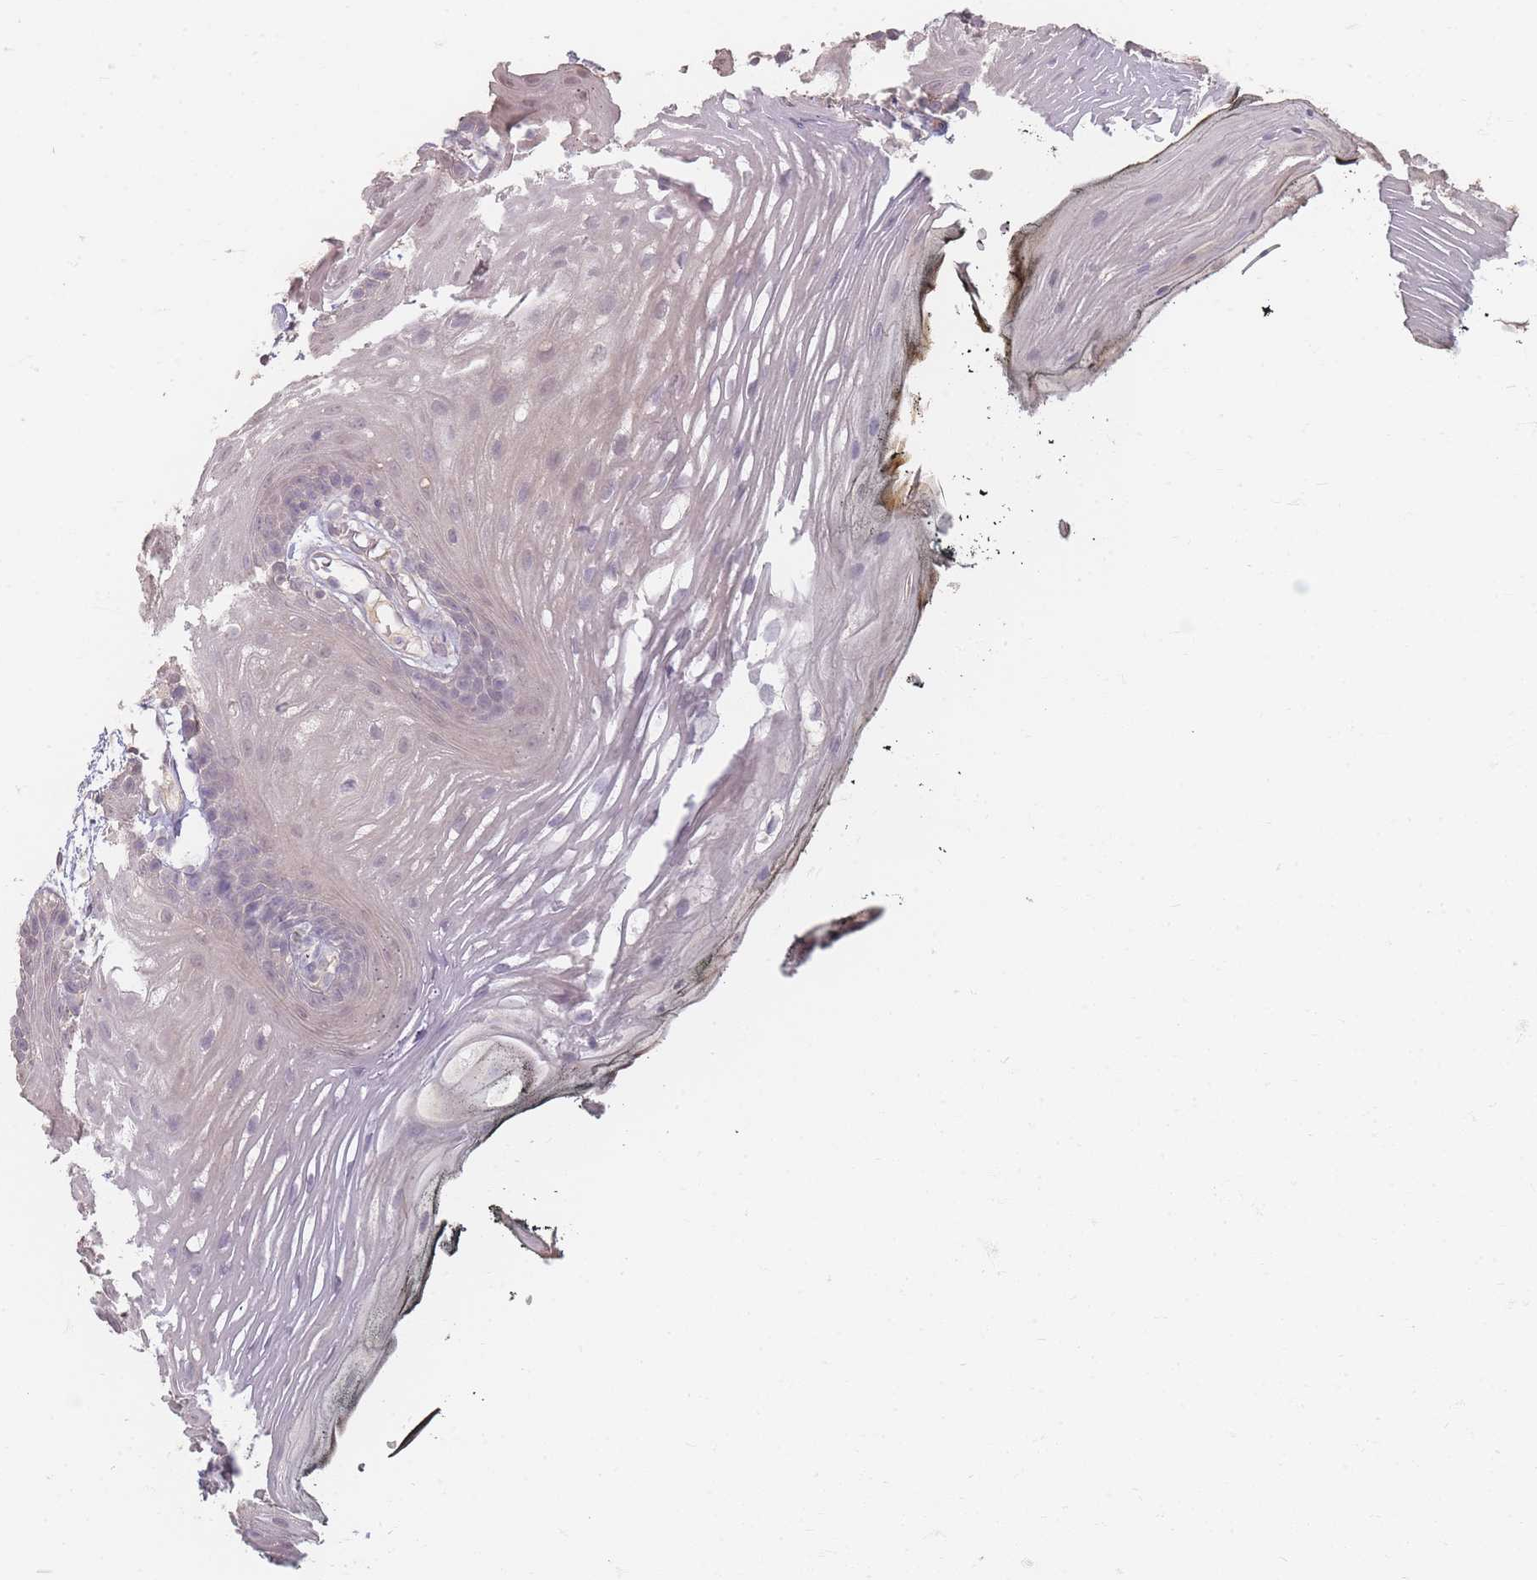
{"staining": {"intensity": "weak", "quantity": "<25%", "location": "nuclear"}, "tissue": "oral mucosa", "cell_type": "Squamous epithelial cells", "image_type": "normal", "snomed": [{"axis": "morphology", "description": "Normal tissue, NOS"}, {"axis": "topography", "description": "Oral tissue"}, {"axis": "topography", "description": "Tounge, NOS"}], "caption": "Immunohistochemistry (IHC) of unremarkable oral mucosa shows no positivity in squamous epithelial cells.", "gene": "RFTN1", "patient": {"sex": "female", "age": 81}}